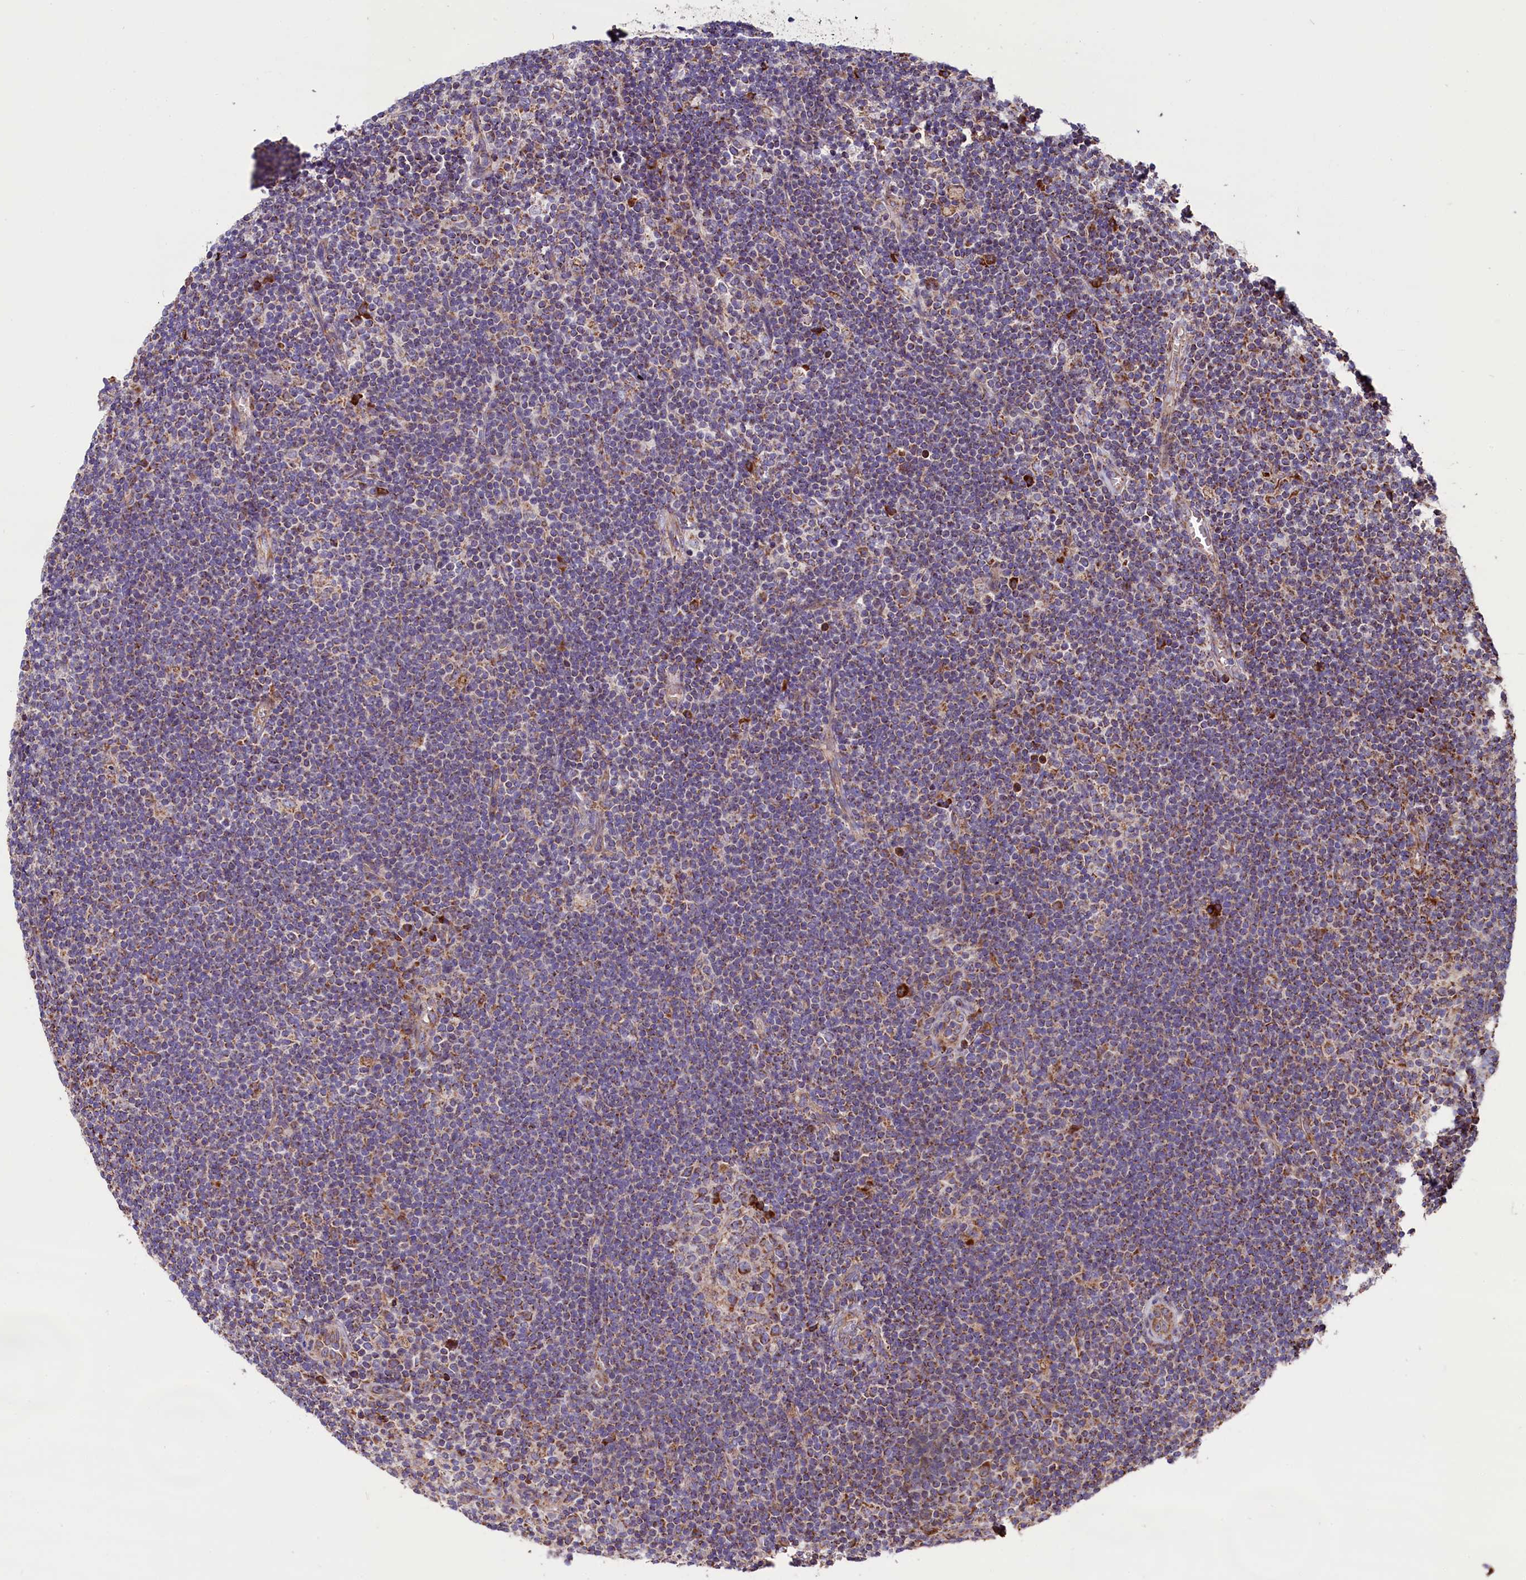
{"staining": {"intensity": "weak", "quantity": "25%-75%", "location": "cytoplasmic/membranous"}, "tissue": "lymphoma", "cell_type": "Tumor cells", "image_type": "cancer", "snomed": [{"axis": "morphology", "description": "Hodgkin's disease, NOS"}, {"axis": "topography", "description": "Lymph node"}], "caption": "IHC histopathology image of neoplastic tissue: Hodgkin's disease stained using IHC demonstrates low levels of weak protein expression localized specifically in the cytoplasmic/membranous of tumor cells, appearing as a cytoplasmic/membranous brown color.", "gene": "ZSWIM1", "patient": {"sex": "female", "age": 57}}